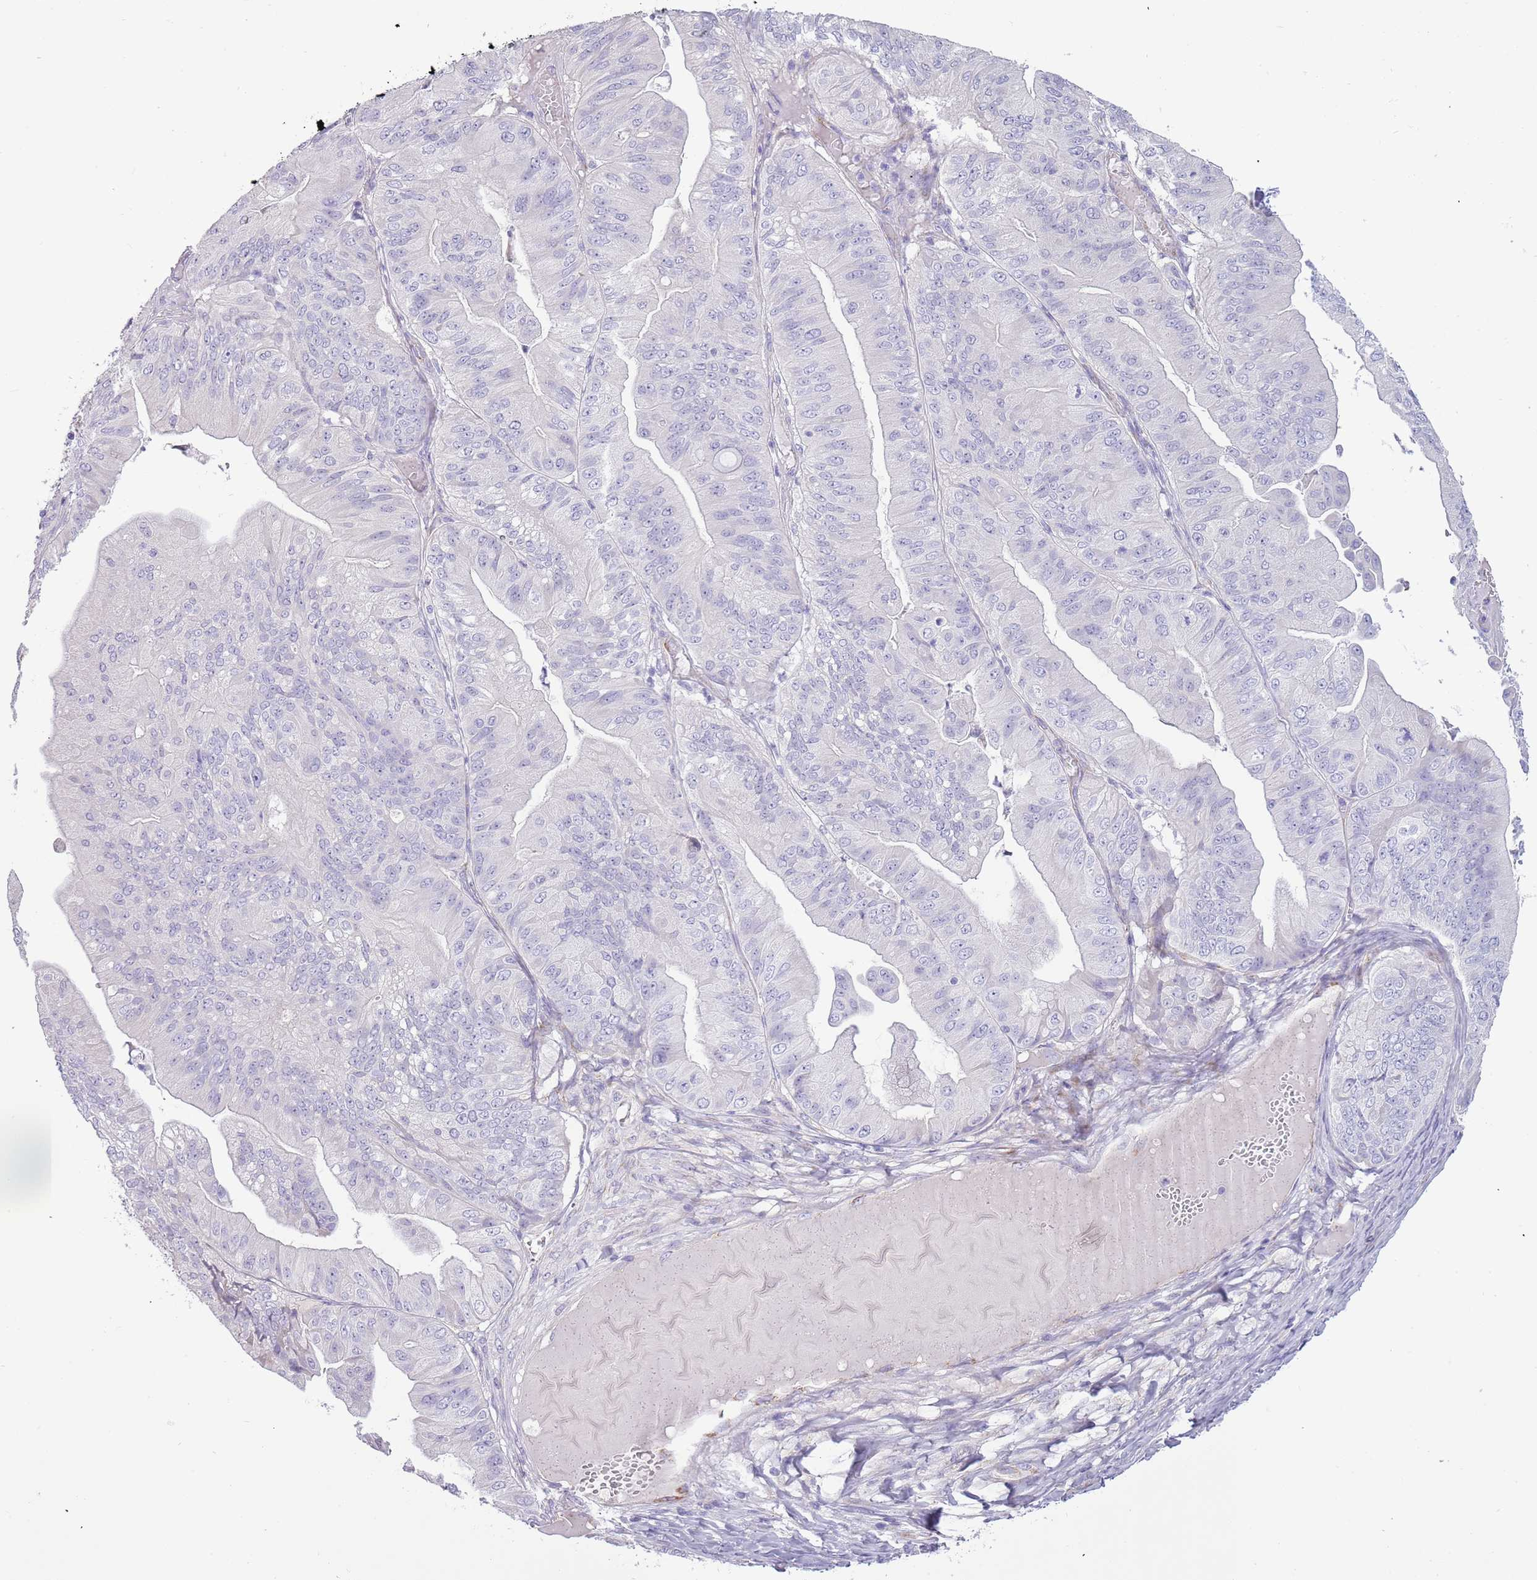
{"staining": {"intensity": "negative", "quantity": "none", "location": "none"}, "tissue": "ovarian cancer", "cell_type": "Tumor cells", "image_type": "cancer", "snomed": [{"axis": "morphology", "description": "Cystadenocarcinoma, mucinous, NOS"}, {"axis": "topography", "description": "Ovary"}], "caption": "DAB (3,3'-diaminobenzidine) immunohistochemical staining of human ovarian cancer reveals no significant positivity in tumor cells. The staining is performed using DAB brown chromogen with nuclei counter-stained in using hematoxylin.", "gene": "RNF222", "patient": {"sex": "female", "age": 61}}